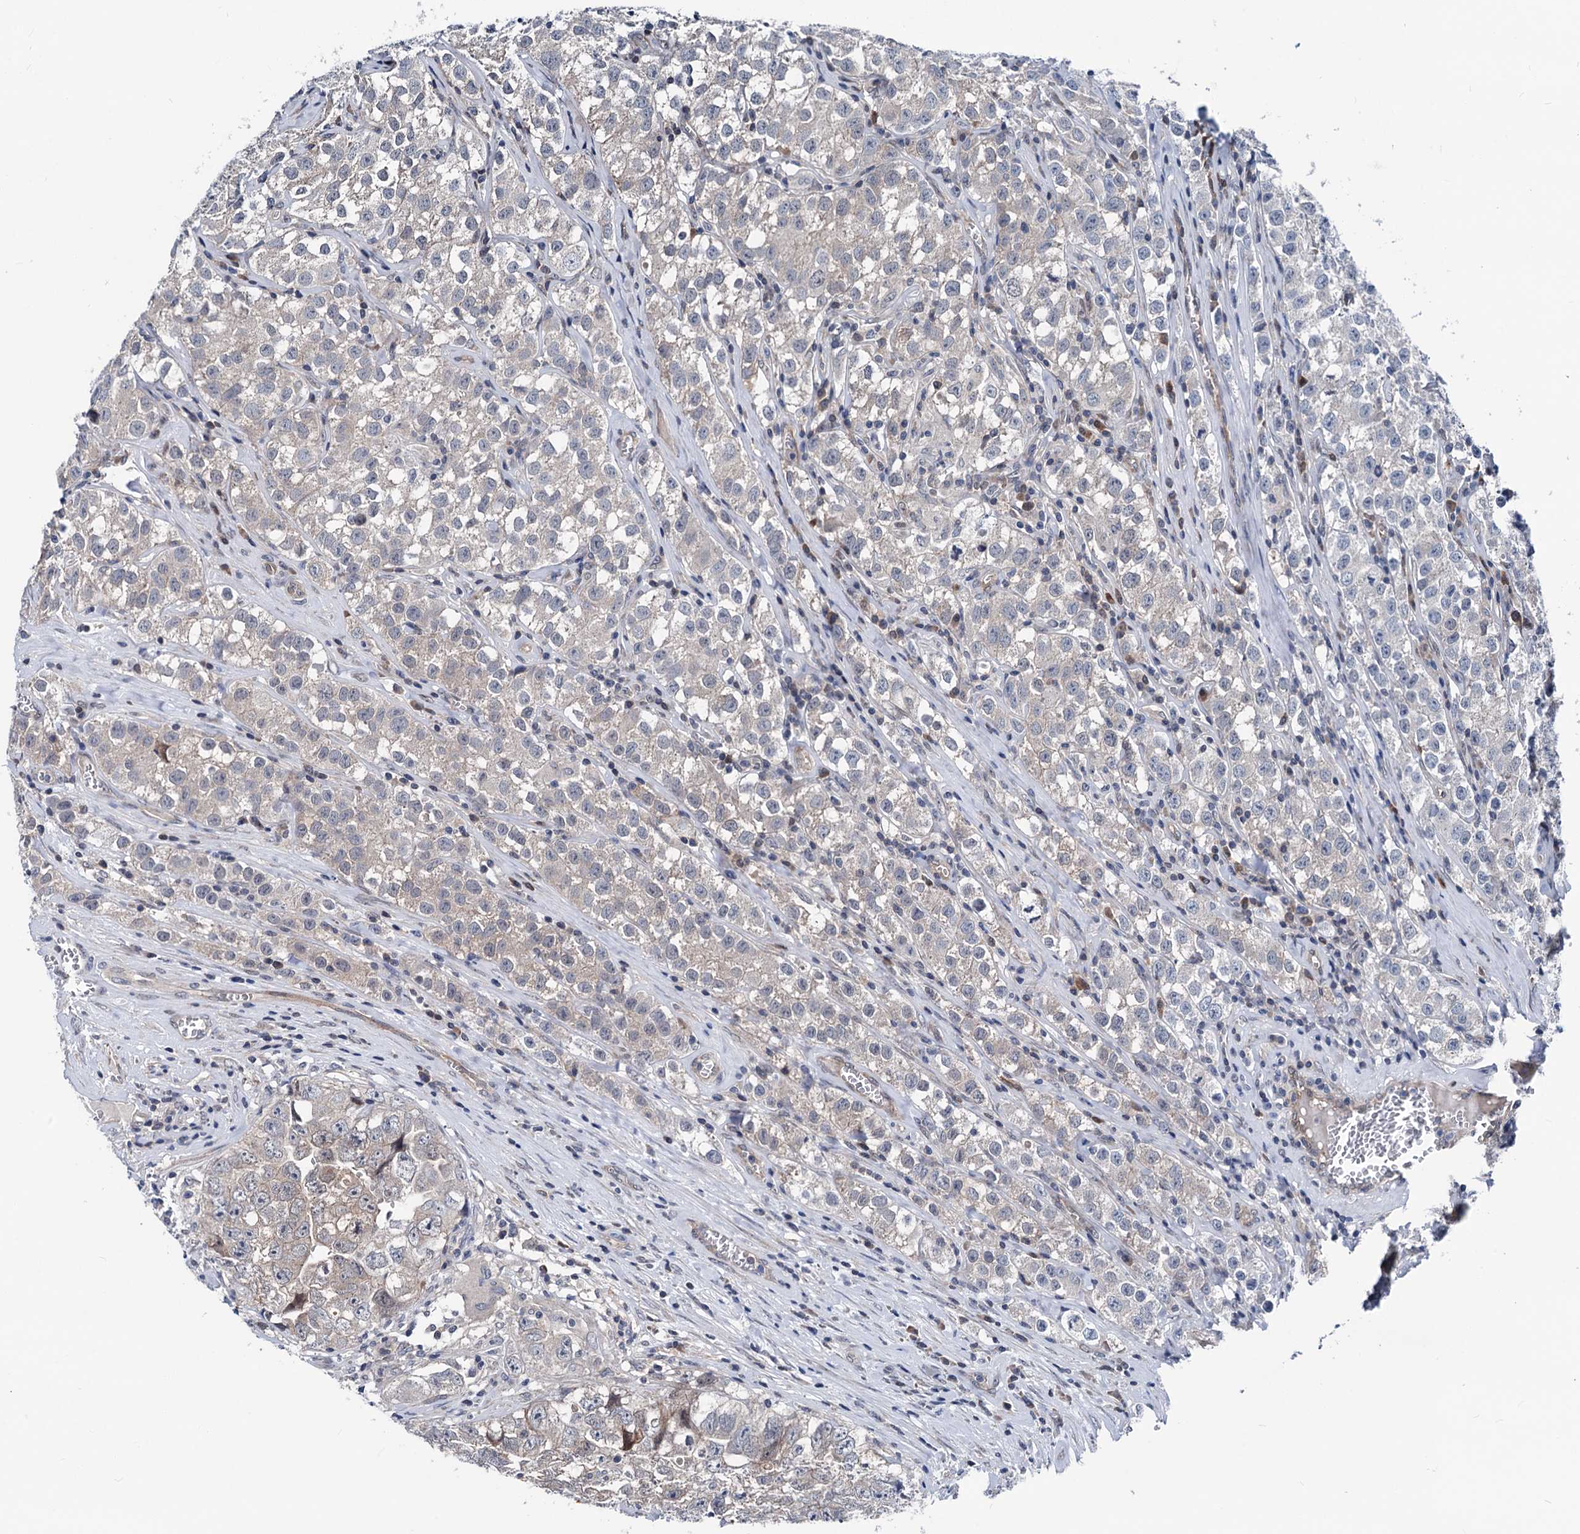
{"staining": {"intensity": "weak", "quantity": "25%-75%", "location": "cytoplasmic/membranous"}, "tissue": "testis cancer", "cell_type": "Tumor cells", "image_type": "cancer", "snomed": [{"axis": "morphology", "description": "Seminoma, NOS"}, {"axis": "morphology", "description": "Carcinoma, Embryonal, NOS"}, {"axis": "topography", "description": "Testis"}], "caption": "A brown stain shows weak cytoplasmic/membranous positivity of a protein in human seminoma (testis) tumor cells.", "gene": "GLO1", "patient": {"sex": "male", "age": 43}}